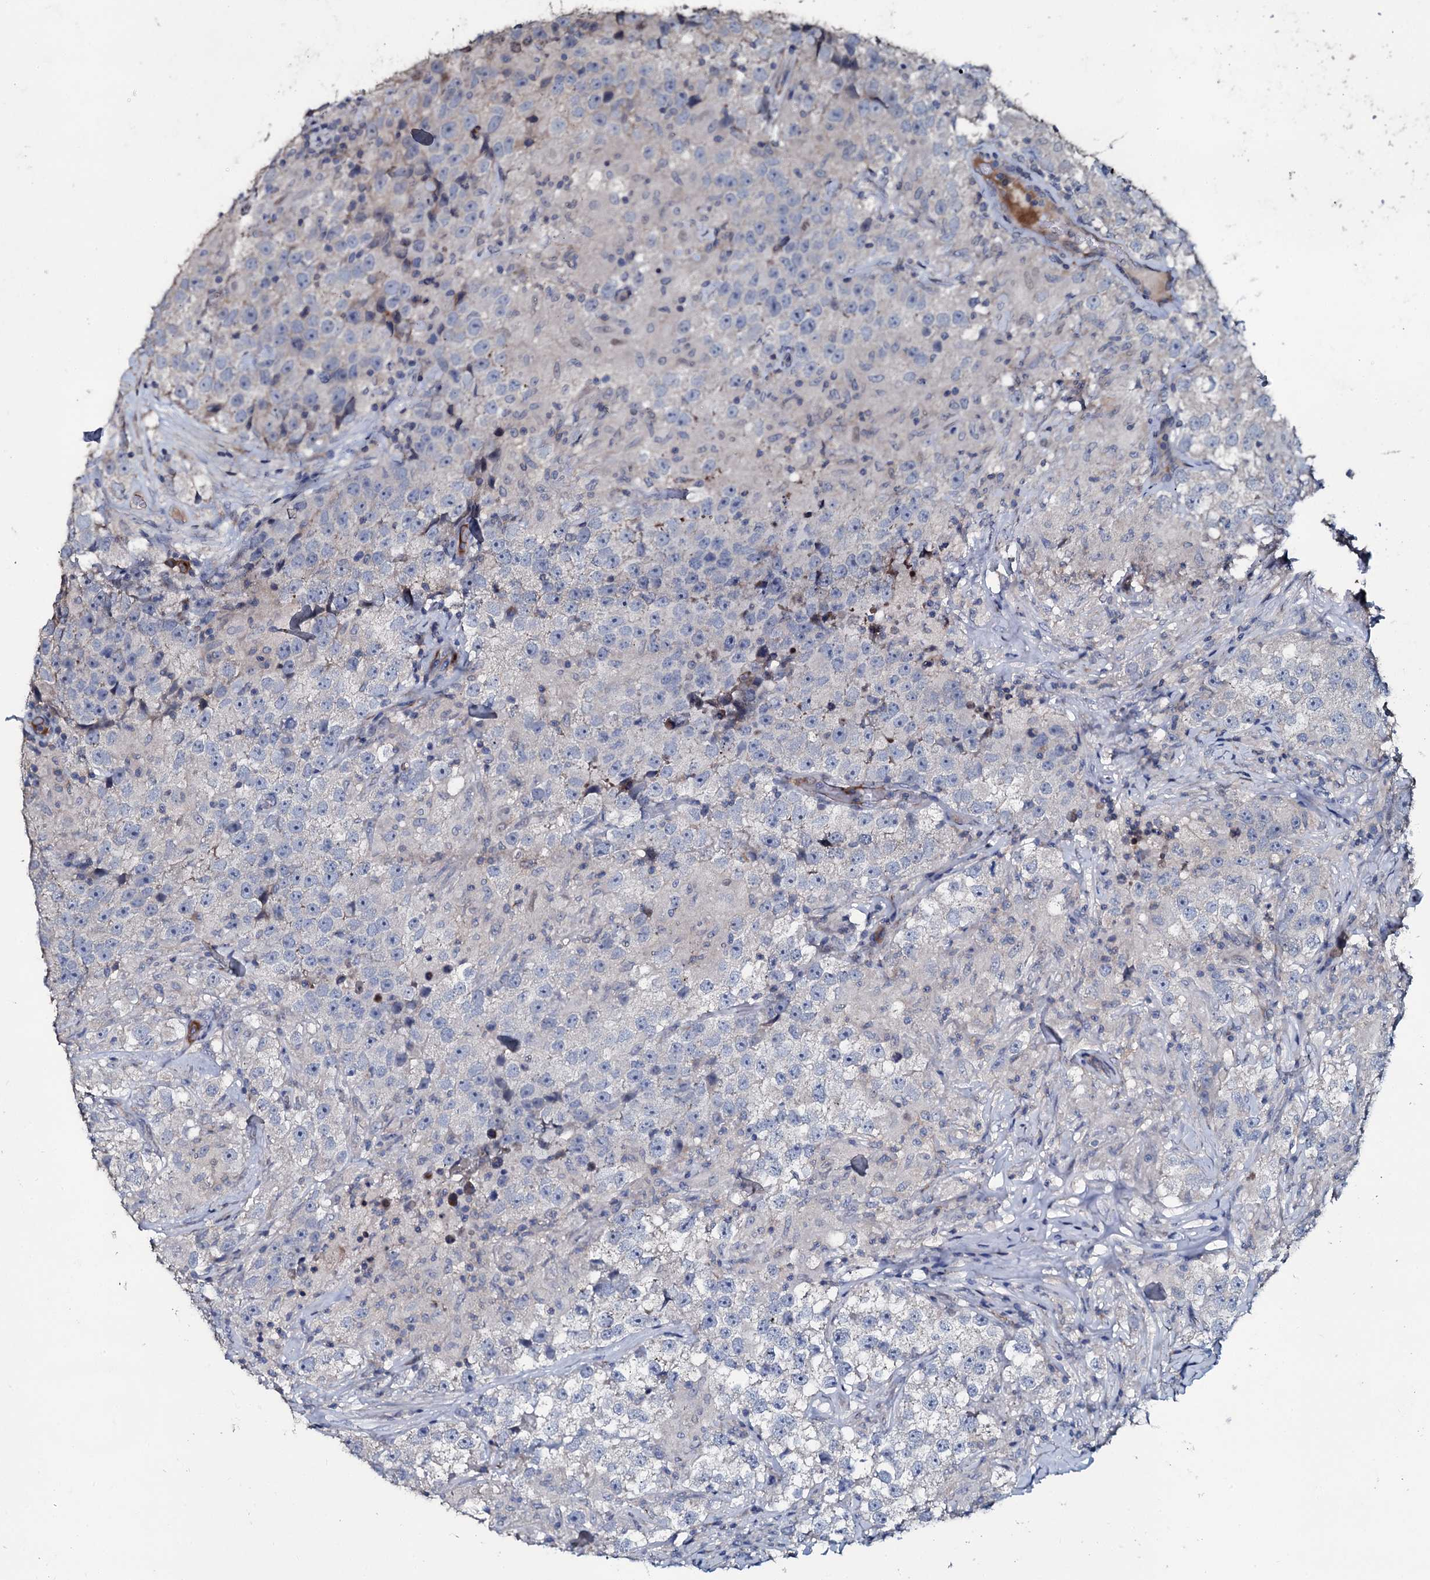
{"staining": {"intensity": "negative", "quantity": "none", "location": "none"}, "tissue": "testis cancer", "cell_type": "Tumor cells", "image_type": "cancer", "snomed": [{"axis": "morphology", "description": "Seminoma, NOS"}, {"axis": "topography", "description": "Testis"}], "caption": "IHC histopathology image of neoplastic tissue: human testis cancer stained with DAB (3,3'-diaminobenzidine) demonstrates no significant protein expression in tumor cells. (DAB (3,3'-diaminobenzidine) immunohistochemistry (IHC) visualized using brightfield microscopy, high magnification).", "gene": "IL12B", "patient": {"sex": "male", "age": 46}}